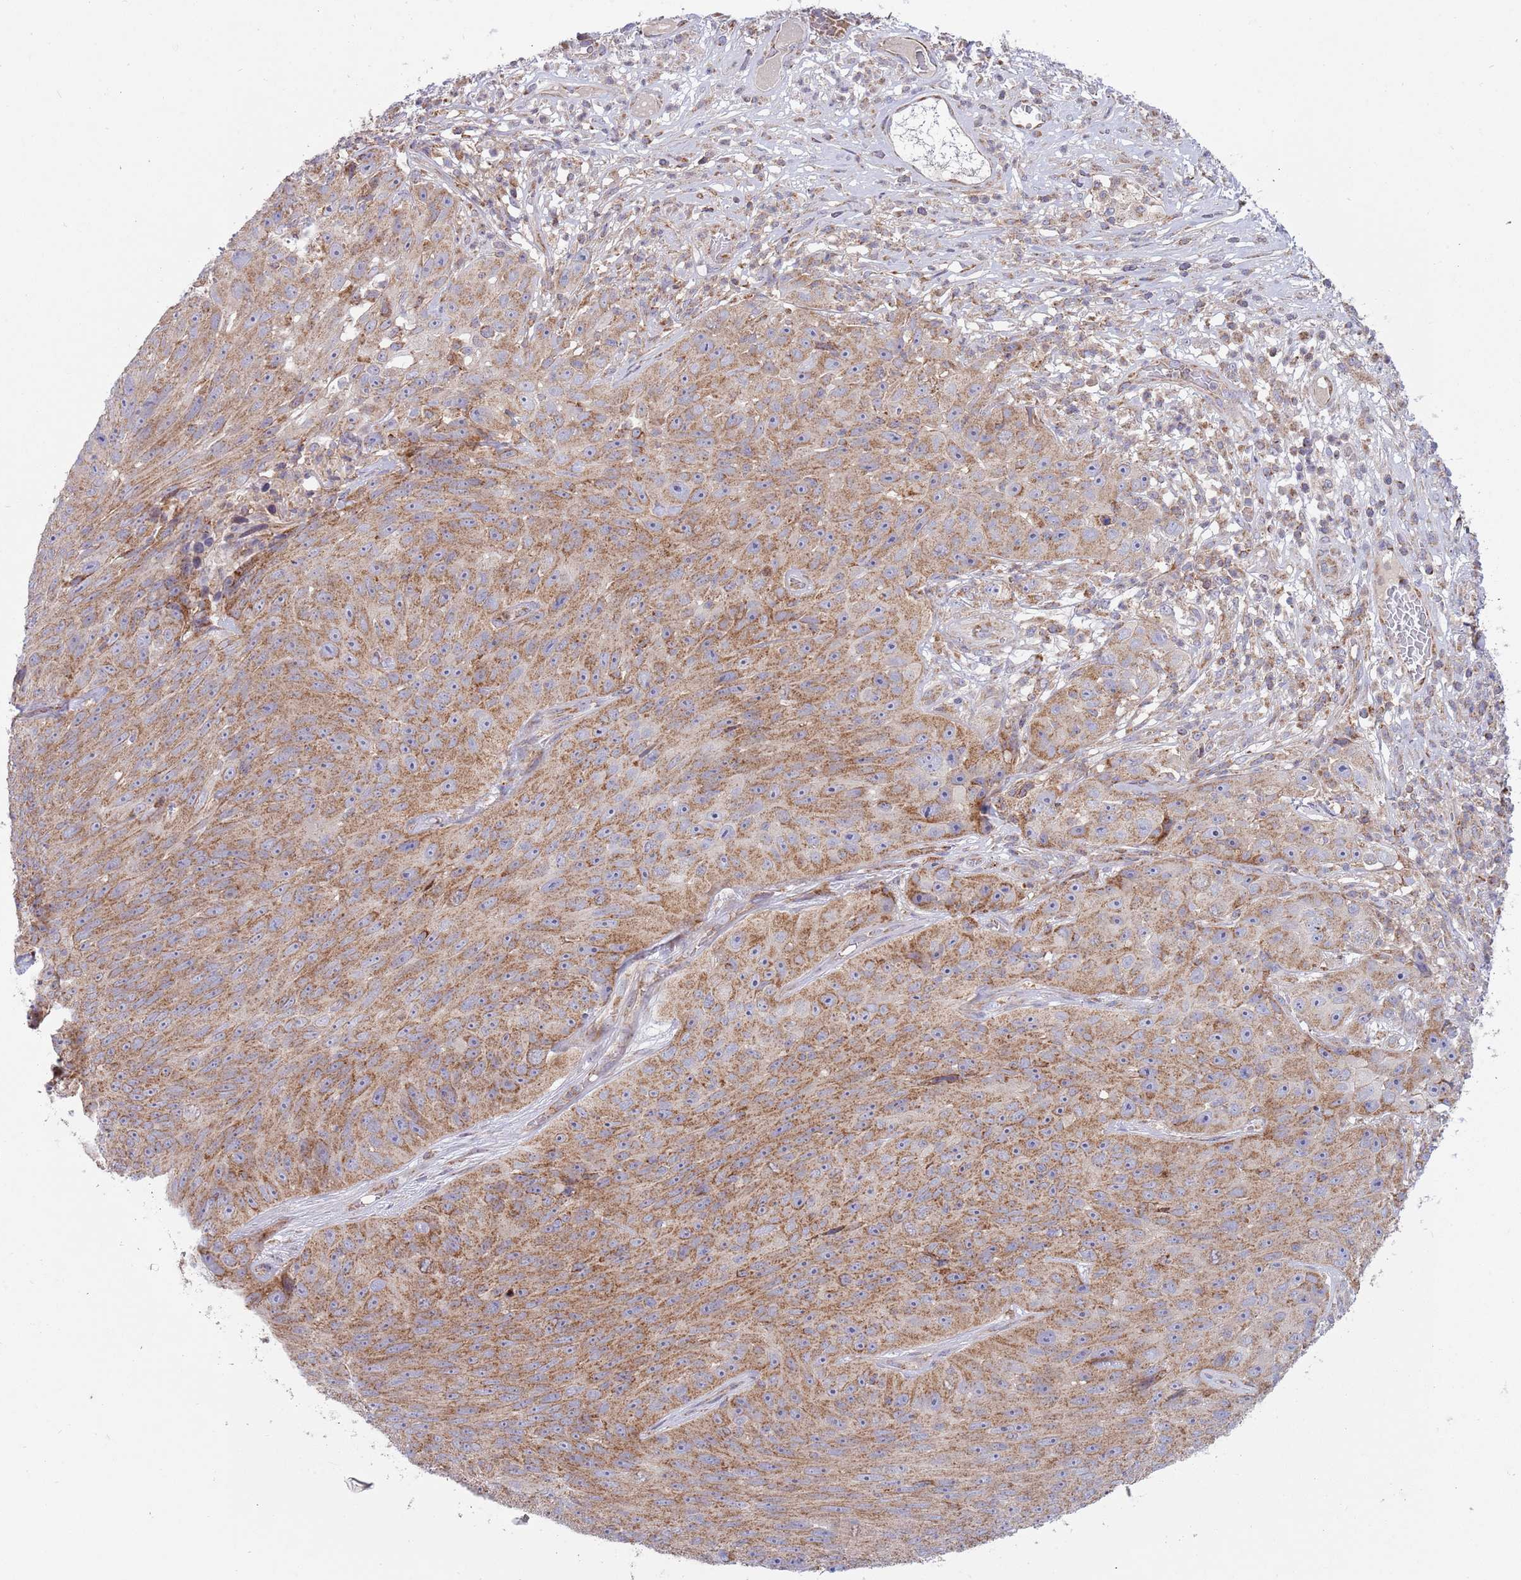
{"staining": {"intensity": "moderate", "quantity": ">75%", "location": "cytoplasmic/membranous"}, "tissue": "skin cancer", "cell_type": "Tumor cells", "image_type": "cancer", "snomed": [{"axis": "morphology", "description": "Squamous cell carcinoma, NOS"}, {"axis": "topography", "description": "Skin"}], "caption": "Protein staining displays moderate cytoplasmic/membranous staining in about >75% of tumor cells in skin cancer (squamous cell carcinoma).", "gene": "IRS4", "patient": {"sex": "female", "age": 87}}